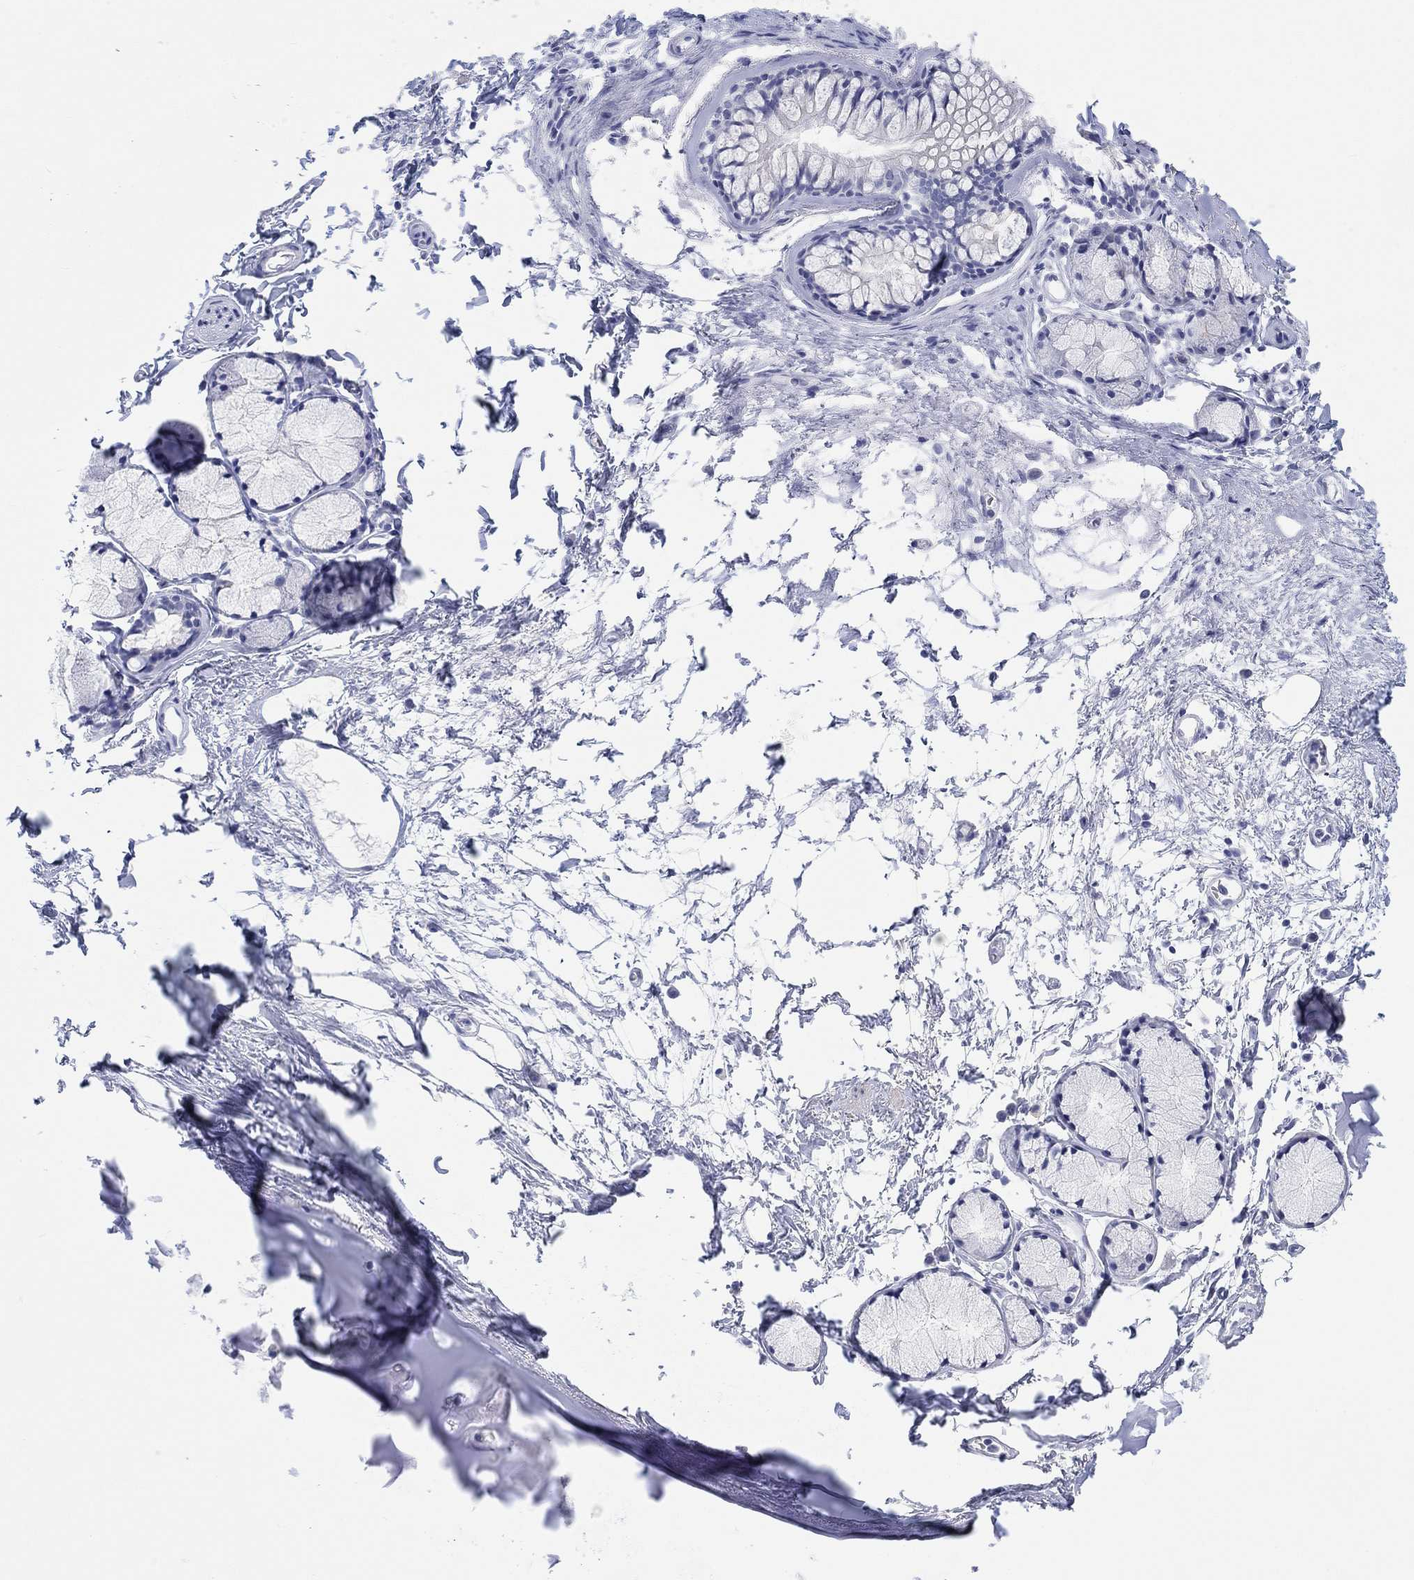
{"staining": {"intensity": "negative", "quantity": "none", "location": "none"}, "tissue": "adipose tissue", "cell_type": "Adipocytes", "image_type": "normal", "snomed": [{"axis": "morphology", "description": "Normal tissue, NOS"}, {"axis": "morphology", "description": "Squamous cell carcinoma, NOS"}, {"axis": "topography", "description": "Cartilage tissue"}, {"axis": "topography", "description": "Bronchus"}], "caption": "This is an IHC micrograph of normal human adipose tissue. There is no expression in adipocytes.", "gene": "XIRP2", "patient": {"sex": "male", "age": 72}}